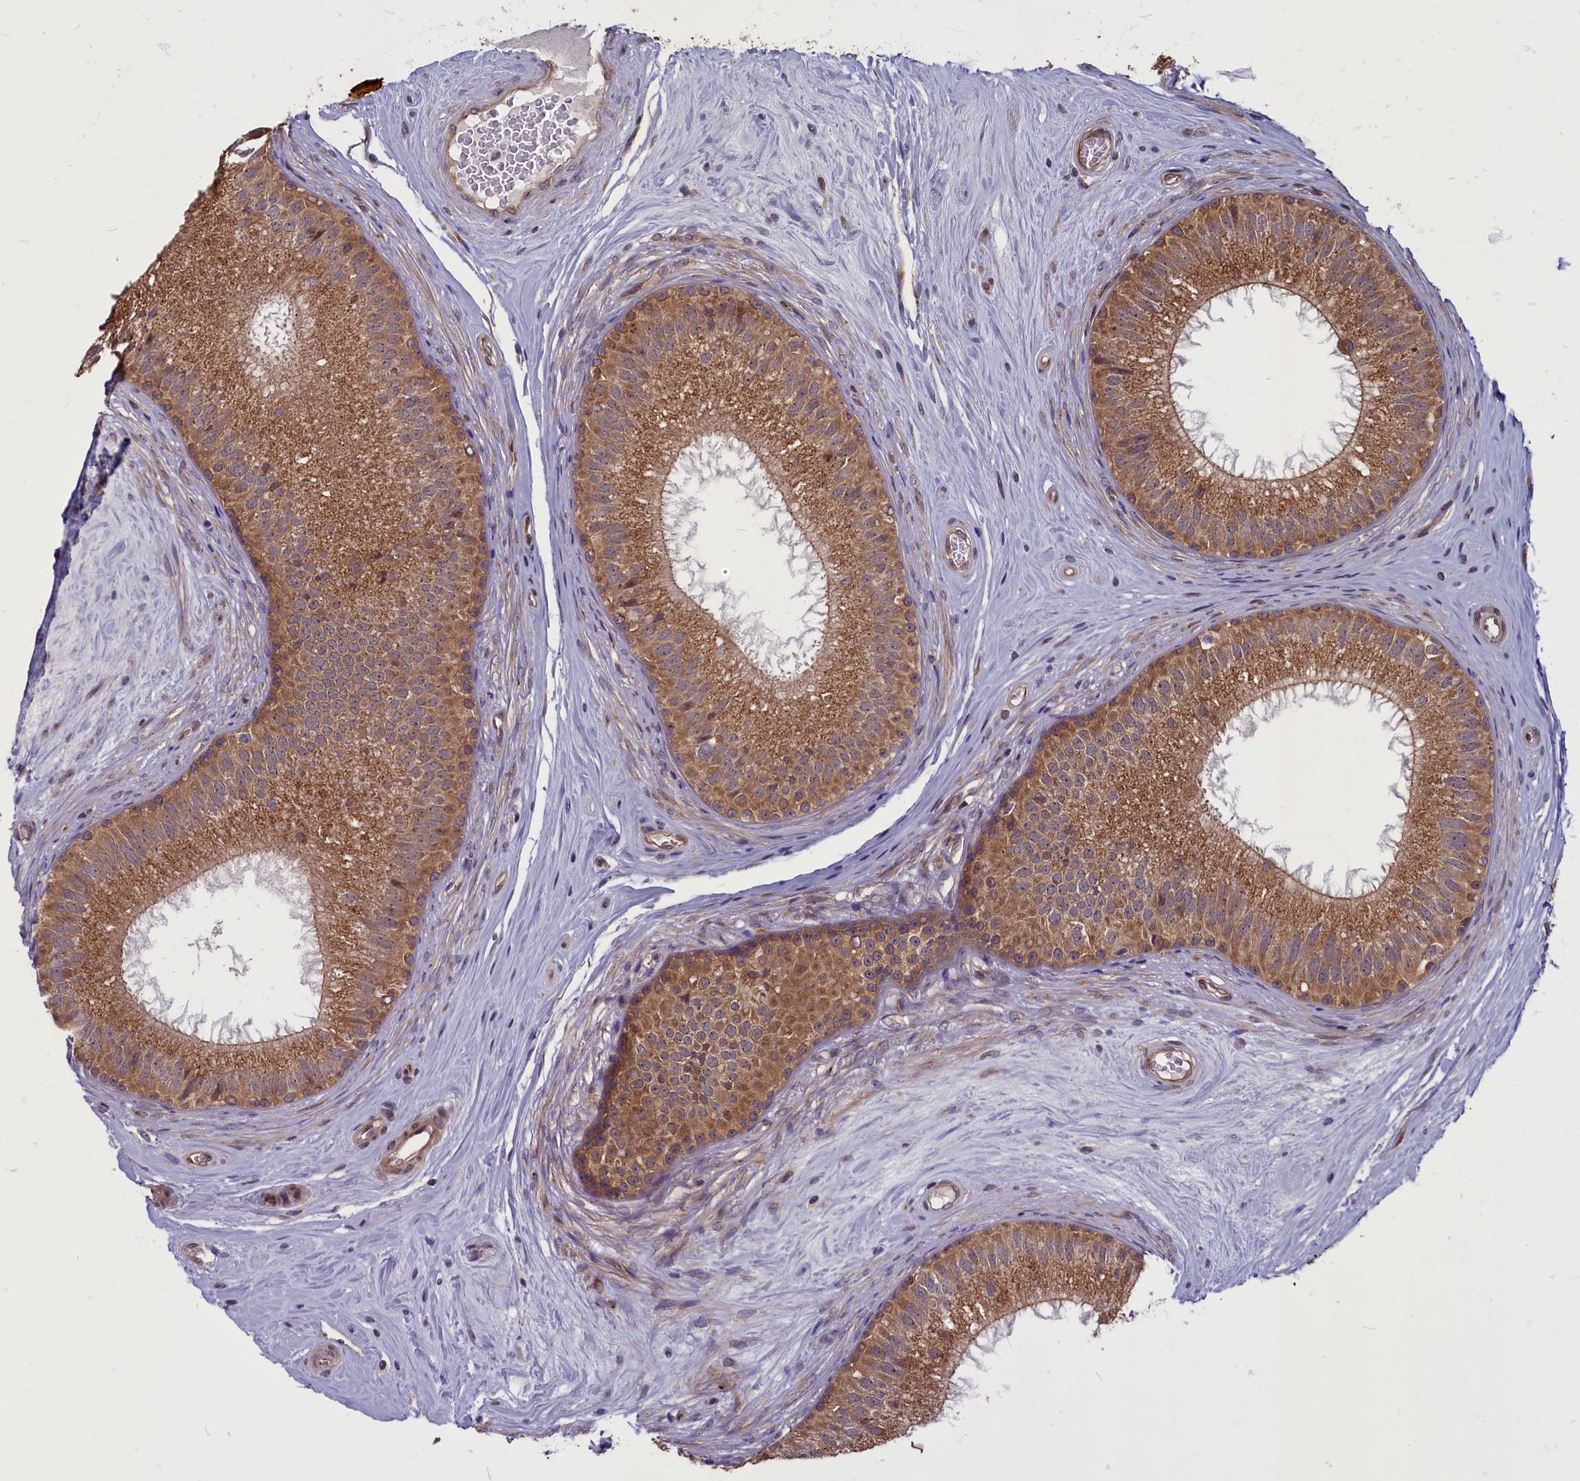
{"staining": {"intensity": "strong", "quantity": ">75%", "location": "cytoplasmic/membranous"}, "tissue": "epididymis", "cell_type": "Glandular cells", "image_type": "normal", "snomed": [{"axis": "morphology", "description": "Normal tissue, NOS"}, {"axis": "topography", "description": "Epididymis"}], "caption": "Normal epididymis was stained to show a protein in brown. There is high levels of strong cytoplasmic/membranous staining in about >75% of glandular cells. (IHC, brightfield microscopy, high magnification).", "gene": "ENSG00000274944", "patient": {"sex": "male", "age": 33}}